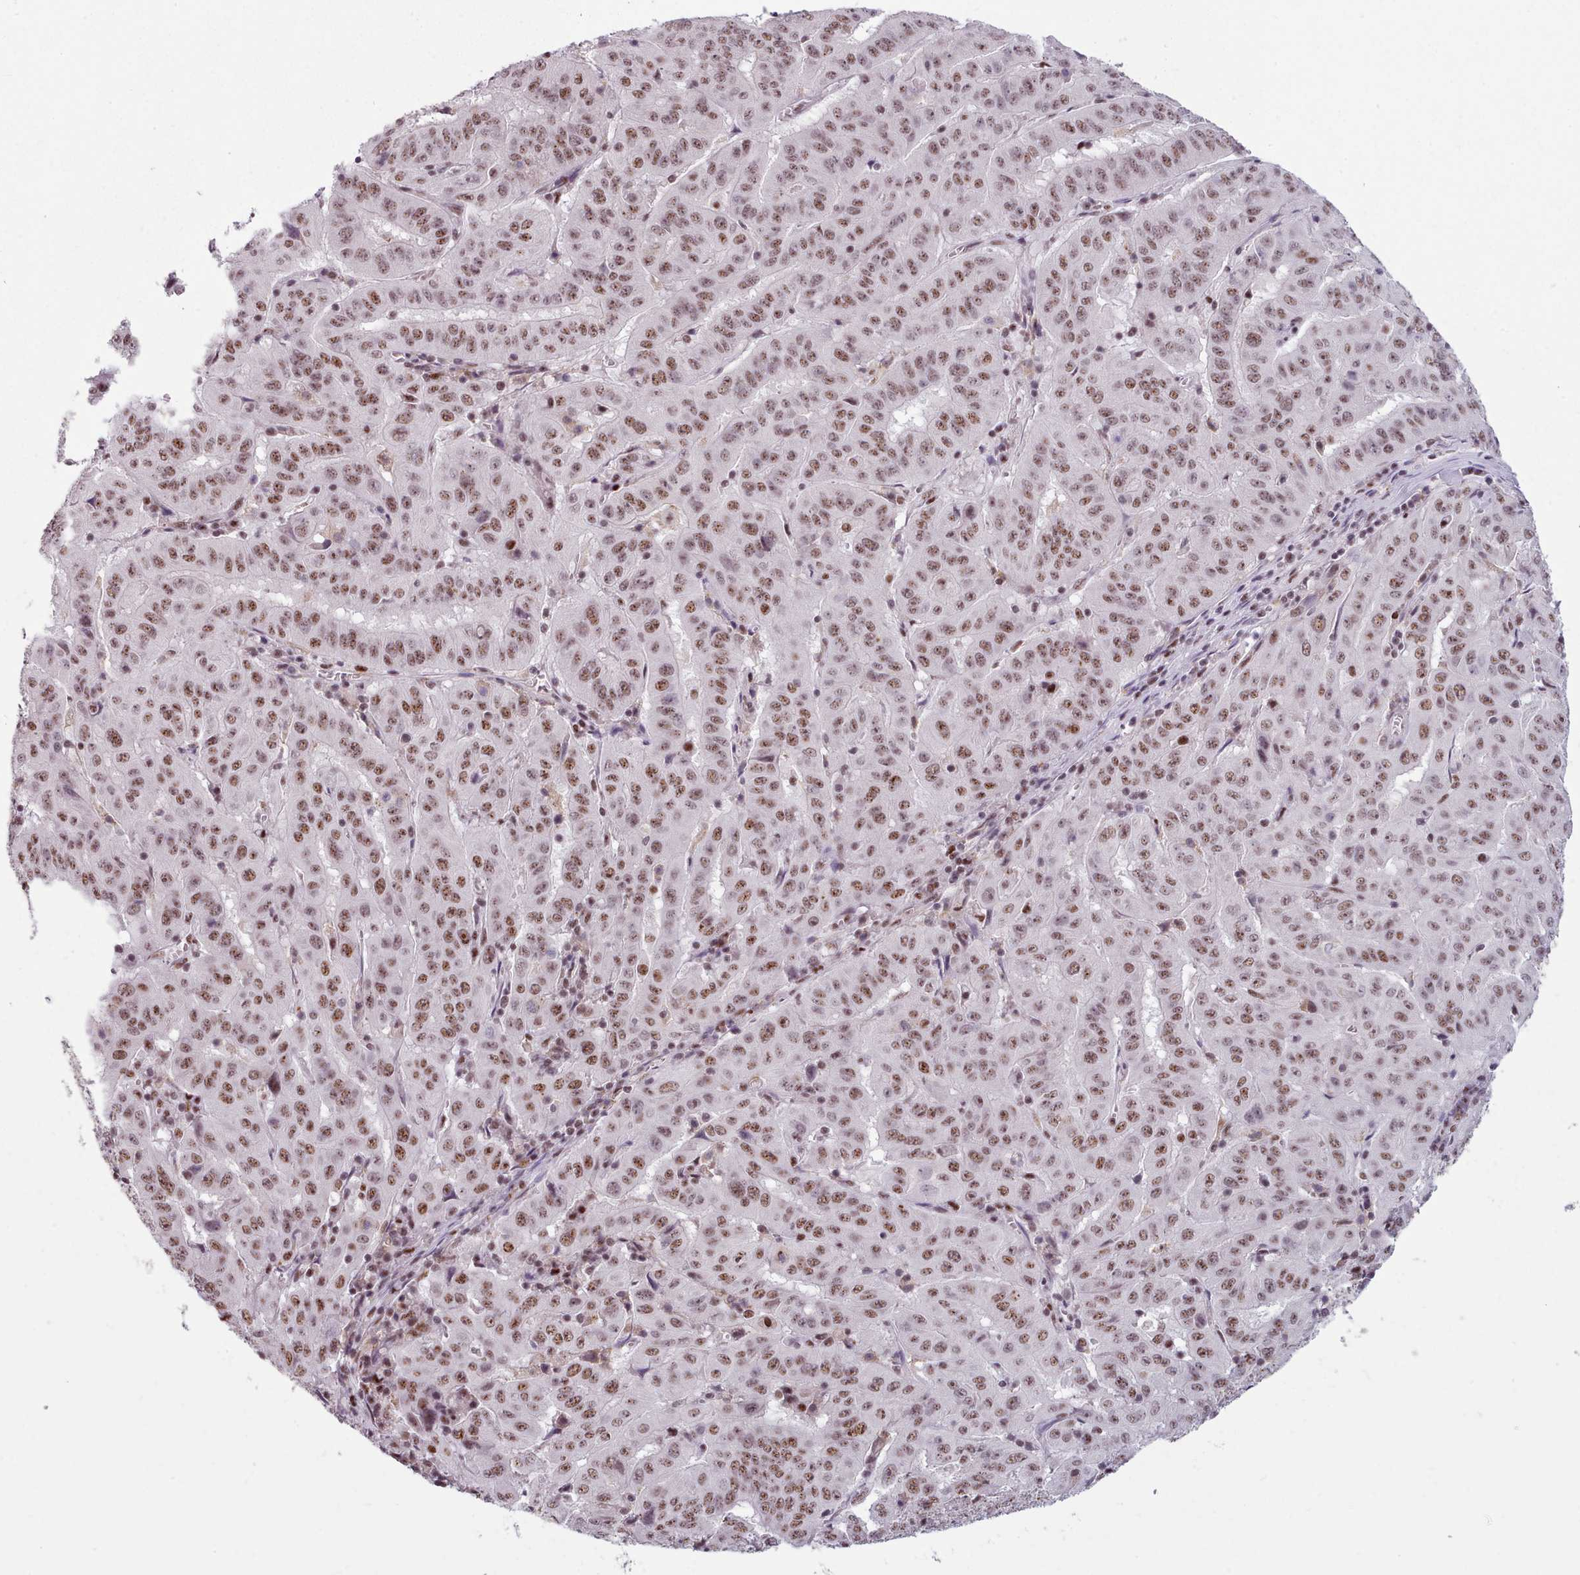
{"staining": {"intensity": "moderate", "quantity": ">75%", "location": "nuclear"}, "tissue": "pancreatic cancer", "cell_type": "Tumor cells", "image_type": "cancer", "snomed": [{"axis": "morphology", "description": "Adenocarcinoma, NOS"}, {"axis": "topography", "description": "Pancreas"}], "caption": "Tumor cells demonstrate medium levels of moderate nuclear positivity in approximately >75% of cells in pancreatic adenocarcinoma.", "gene": "SRRM1", "patient": {"sex": "male", "age": 63}}